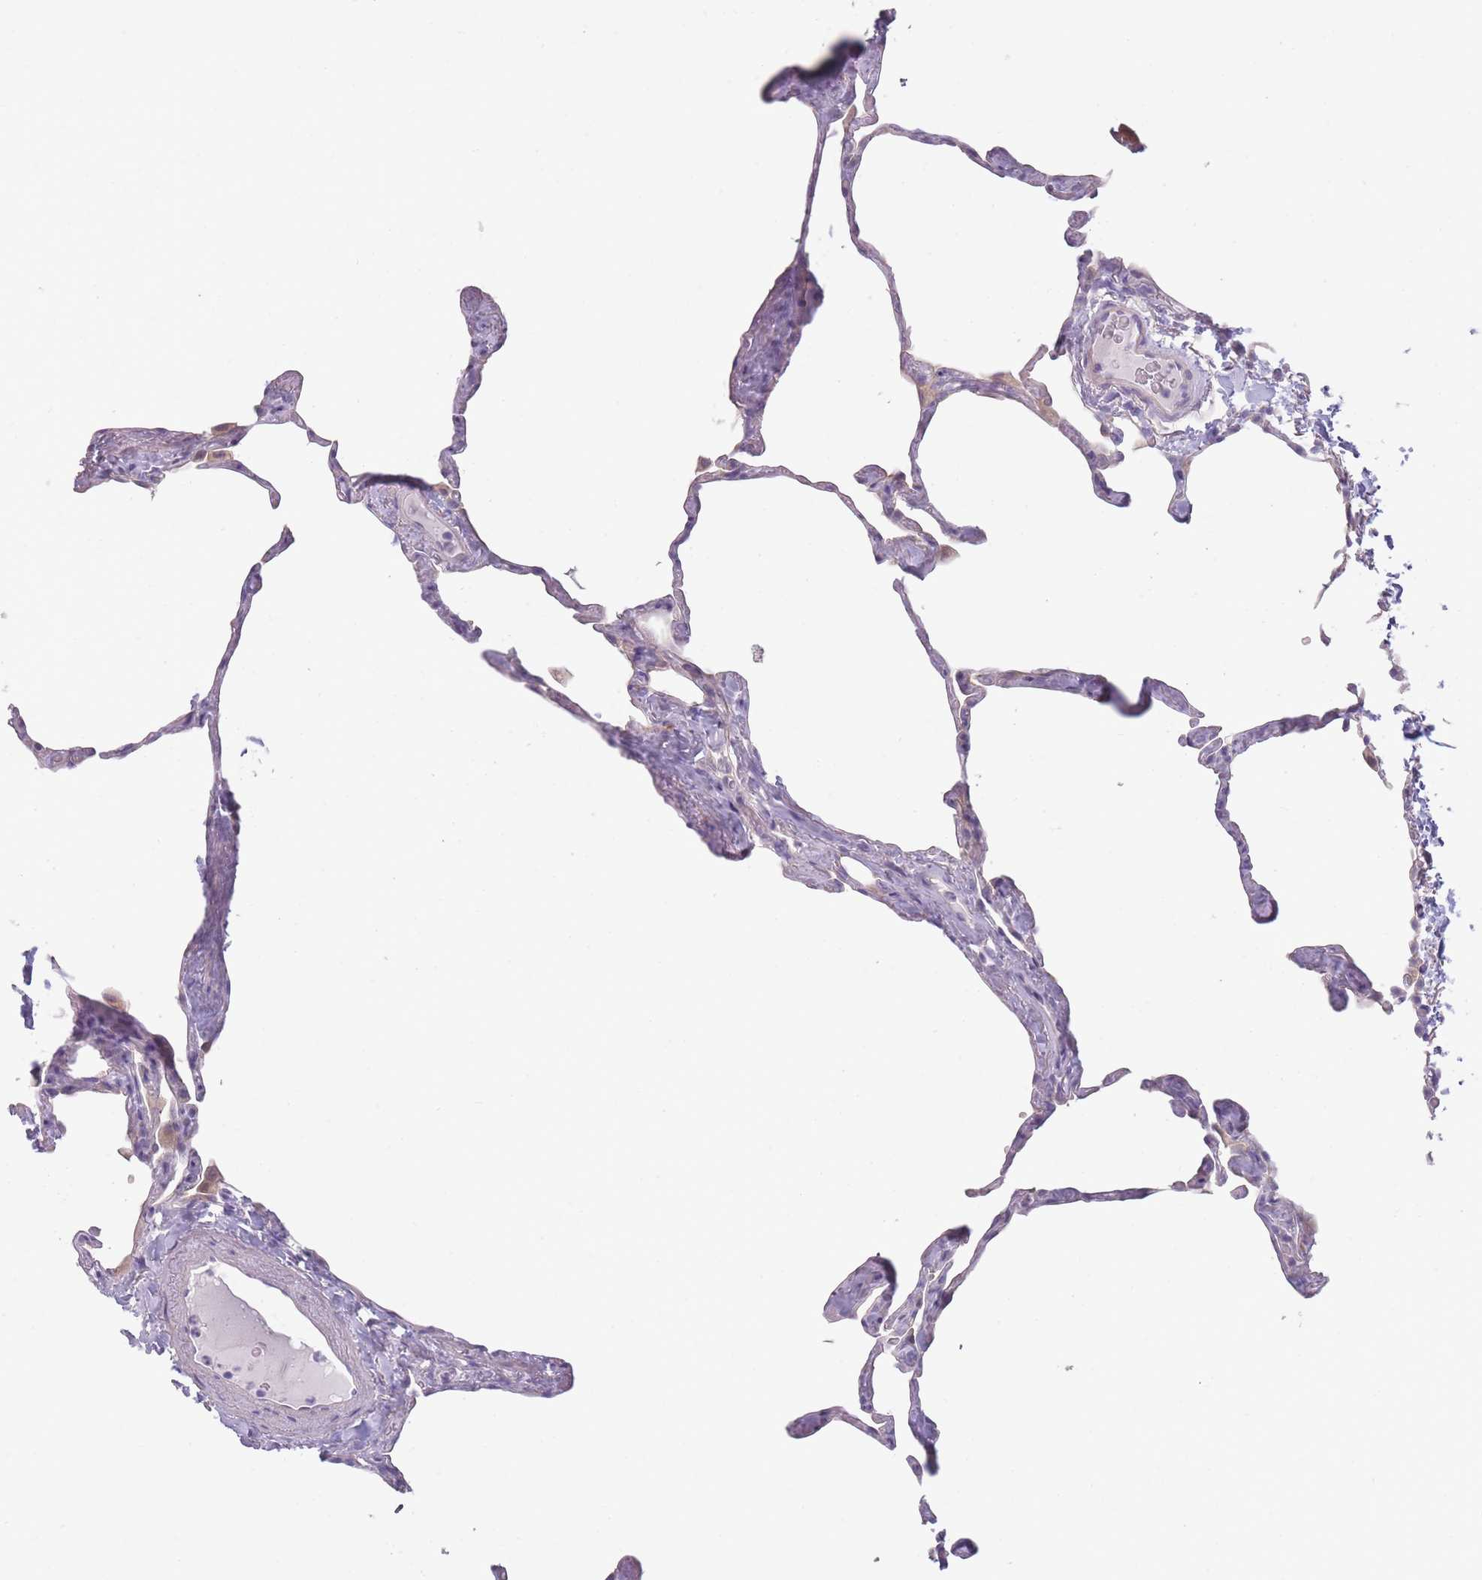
{"staining": {"intensity": "negative", "quantity": "none", "location": "none"}, "tissue": "lung", "cell_type": "Alveolar cells", "image_type": "normal", "snomed": [{"axis": "morphology", "description": "Normal tissue, NOS"}, {"axis": "topography", "description": "Lung"}], "caption": "Immunohistochemistry (IHC) micrograph of normal lung: lung stained with DAB exhibits no significant protein expression in alveolar cells. Nuclei are stained in blue.", "gene": "TMEM236", "patient": {"sex": "male", "age": 65}}